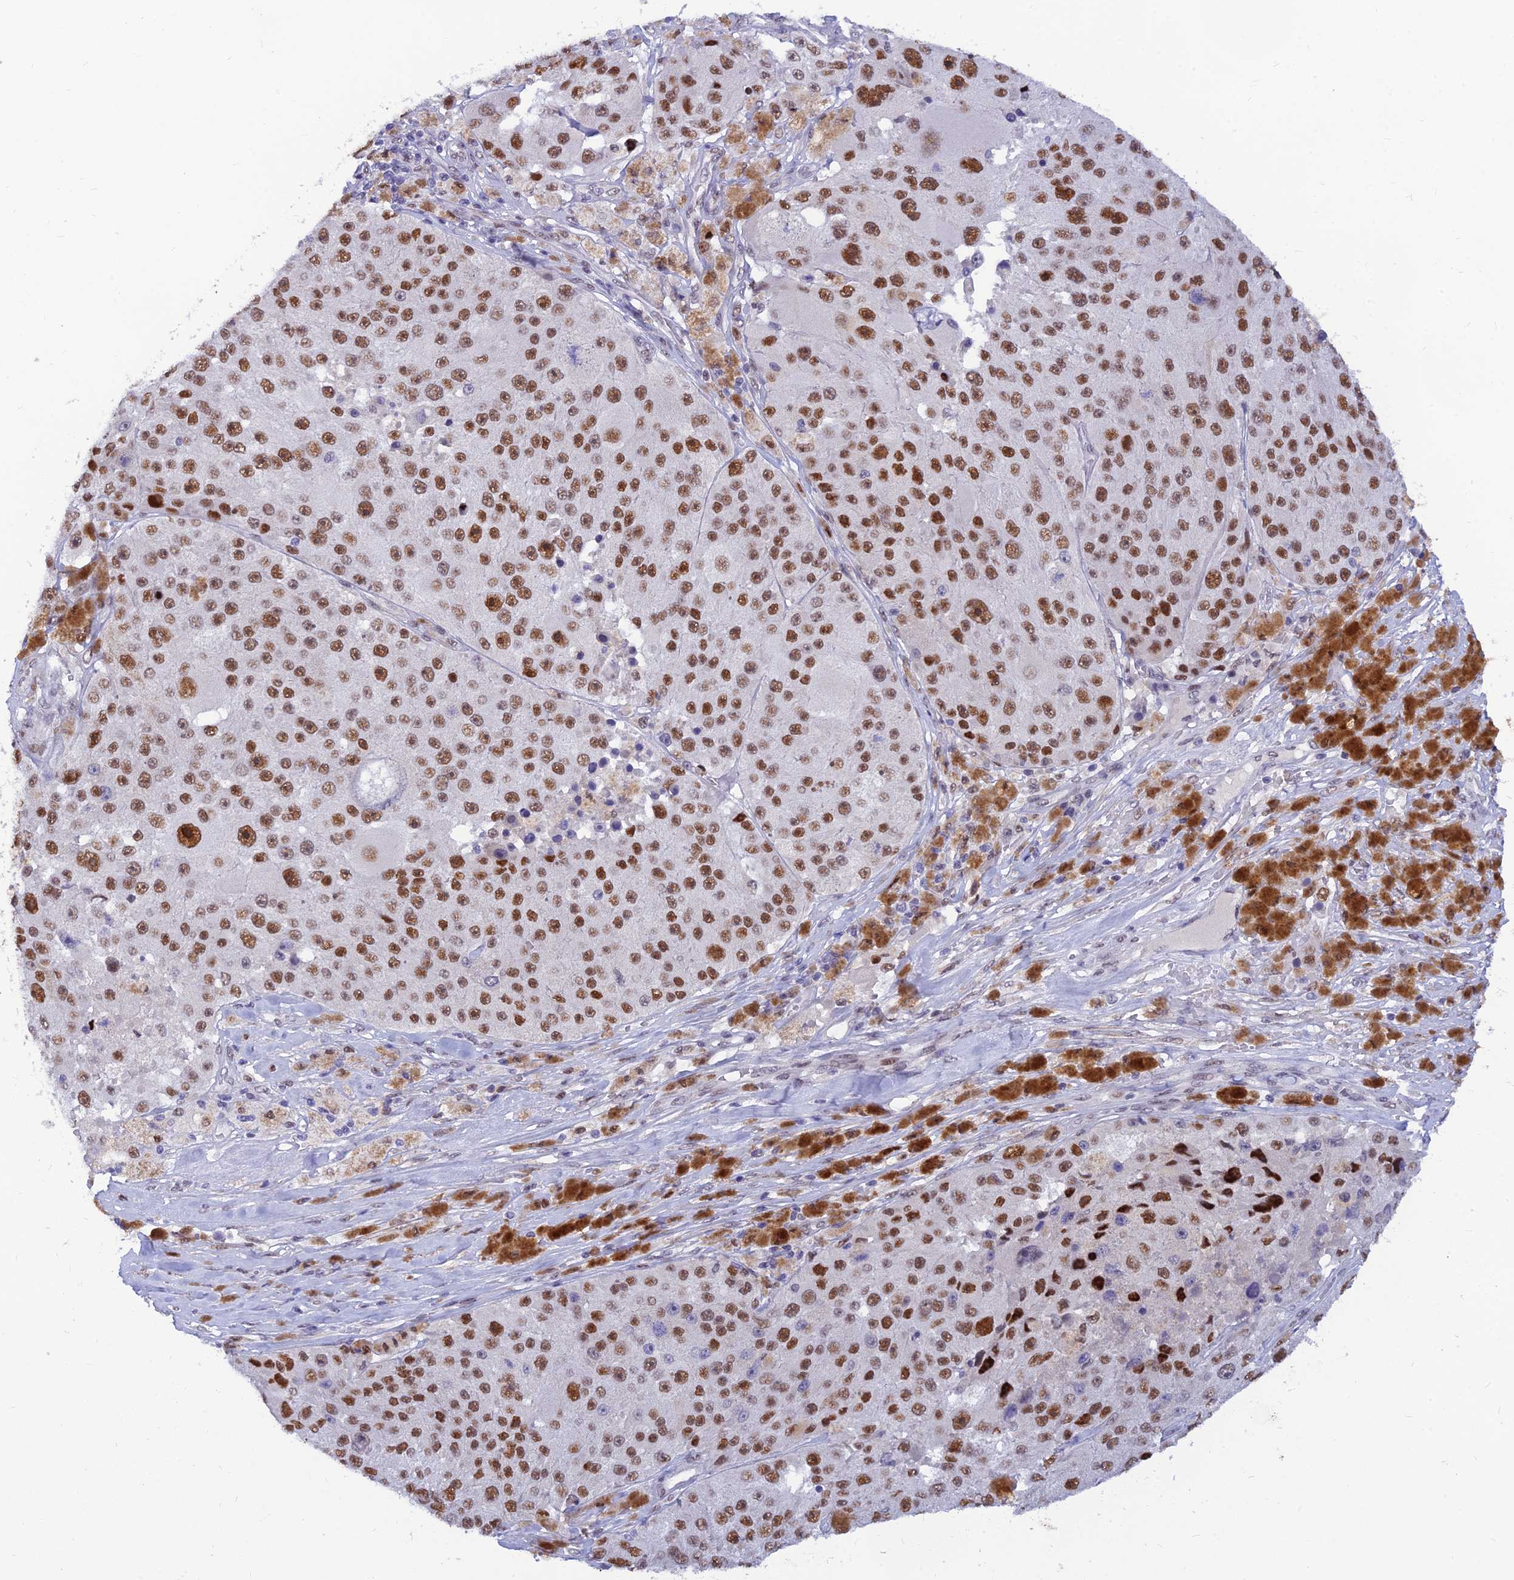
{"staining": {"intensity": "strong", "quantity": ">75%", "location": "nuclear"}, "tissue": "melanoma", "cell_type": "Tumor cells", "image_type": "cancer", "snomed": [{"axis": "morphology", "description": "Malignant melanoma, Metastatic site"}, {"axis": "topography", "description": "Lymph node"}], "caption": "Protein staining of melanoma tissue exhibits strong nuclear expression in about >75% of tumor cells. The staining was performed using DAB (3,3'-diaminobenzidine), with brown indicating positive protein expression. Nuclei are stained blue with hematoxylin.", "gene": "CLK4", "patient": {"sex": "male", "age": 62}}